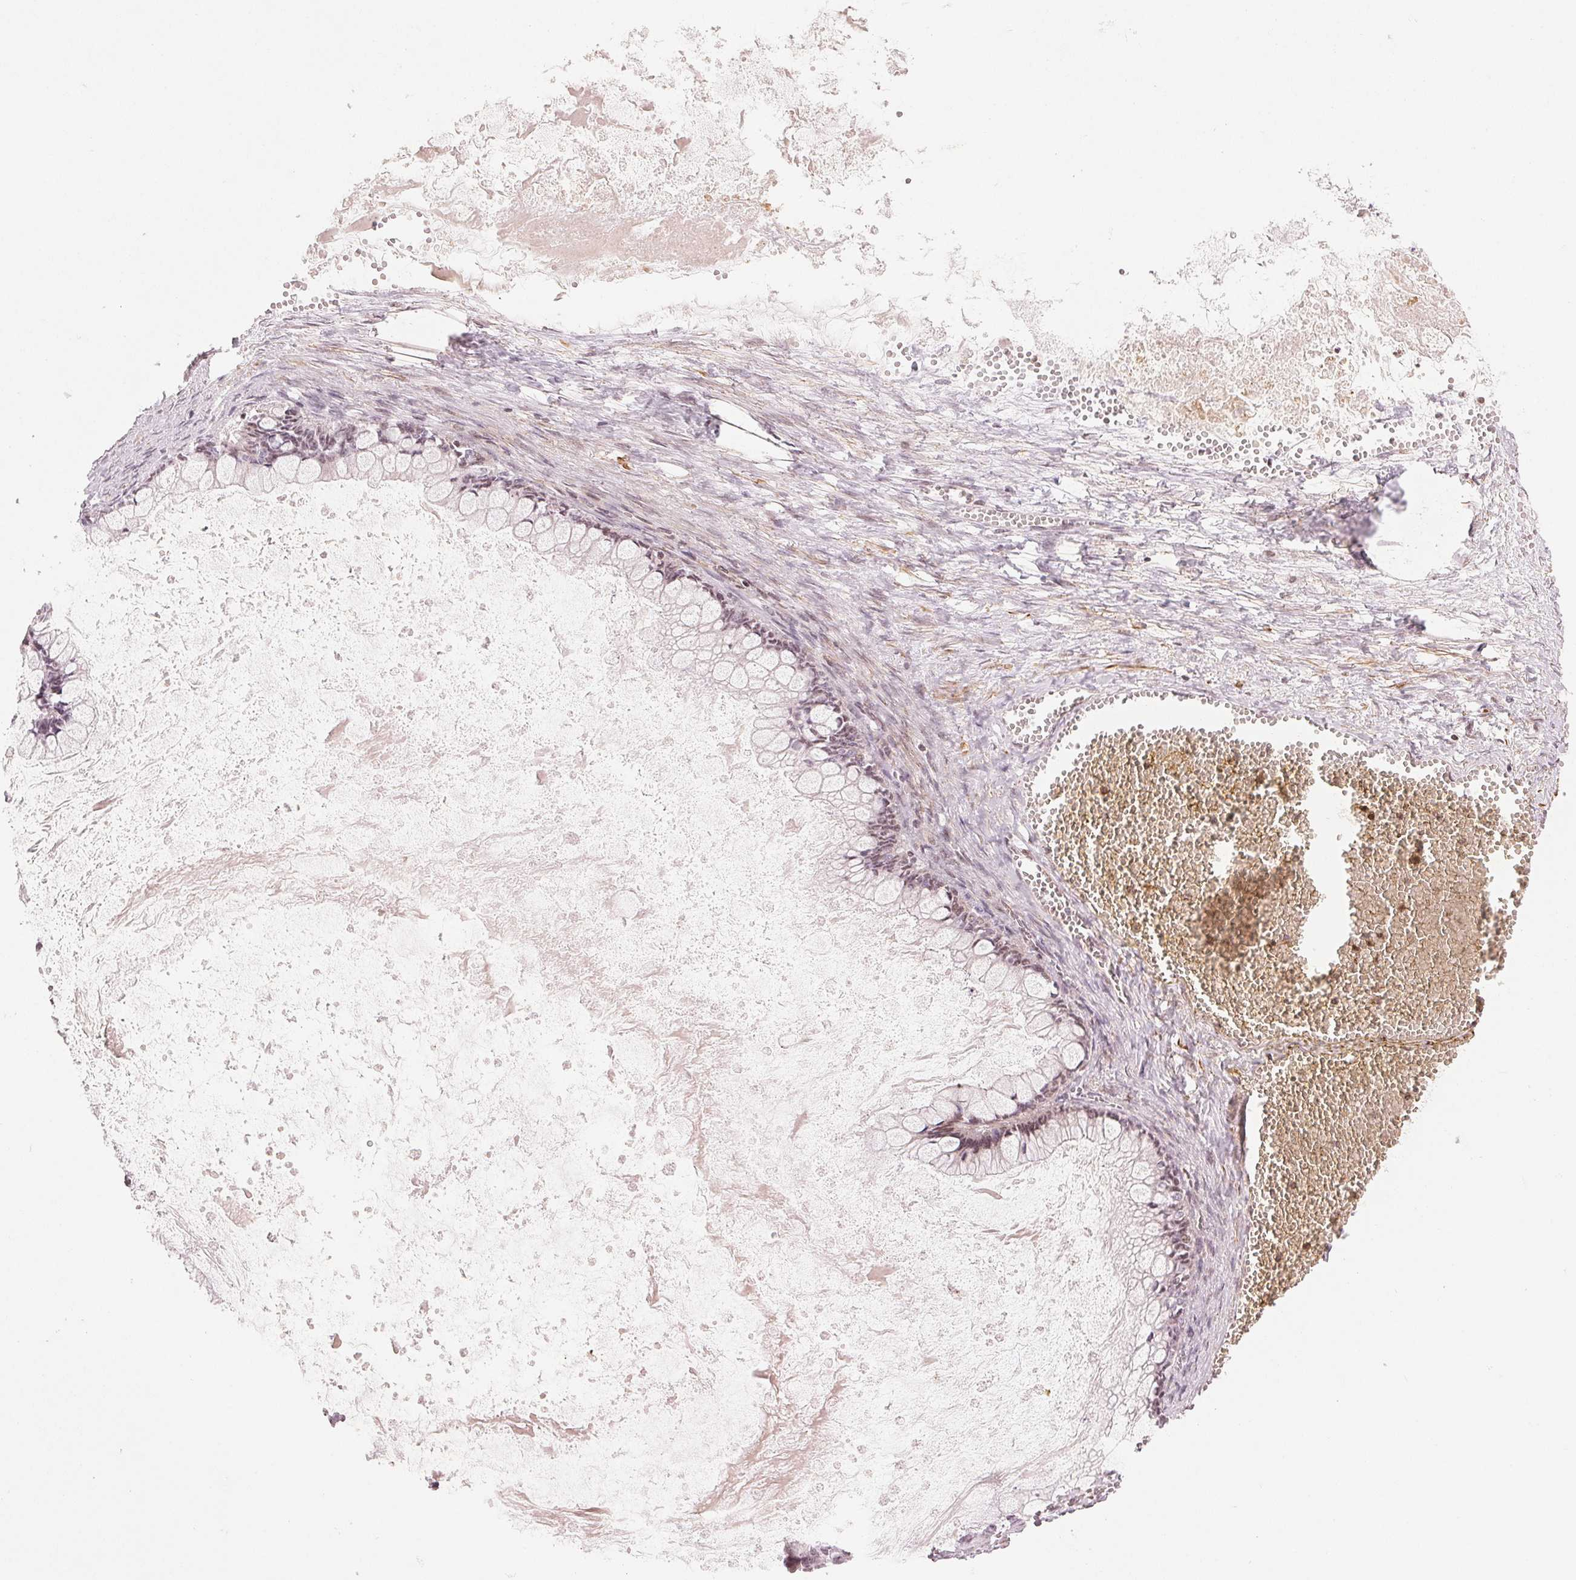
{"staining": {"intensity": "weak", "quantity": "25%-75%", "location": "nuclear"}, "tissue": "ovarian cancer", "cell_type": "Tumor cells", "image_type": "cancer", "snomed": [{"axis": "morphology", "description": "Cystadenocarcinoma, mucinous, NOS"}, {"axis": "topography", "description": "Ovary"}], "caption": "Tumor cells show low levels of weak nuclear staining in about 25%-75% of cells in ovarian mucinous cystadenocarcinoma. (Brightfield microscopy of DAB IHC at high magnification).", "gene": "SLC17A4", "patient": {"sex": "female", "age": 67}}